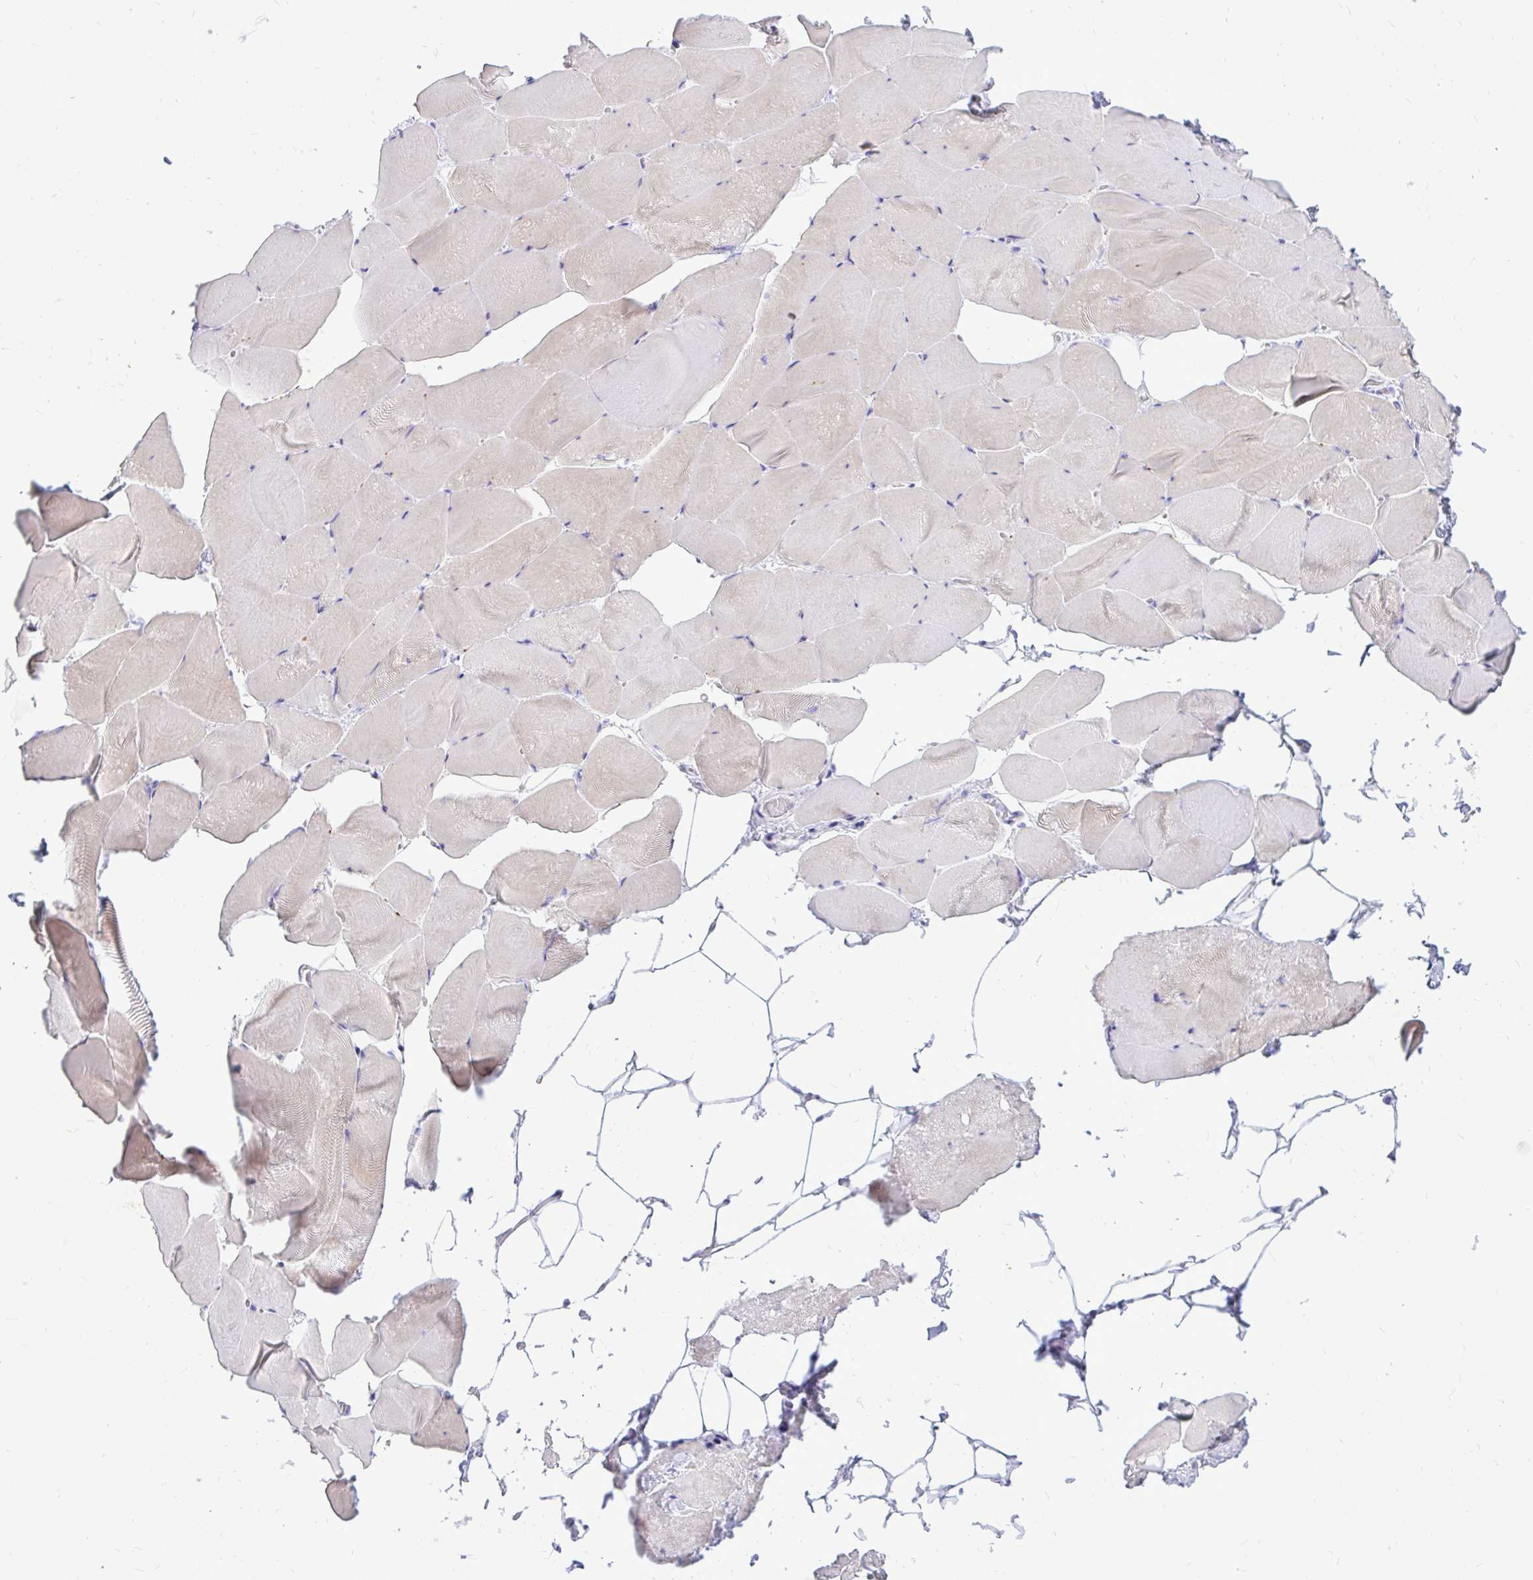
{"staining": {"intensity": "negative", "quantity": "none", "location": "none"}, "tissue": "skeletal muscle", "cell_type": "Myocytes", "image_type": "normal", "snomed": [{"axis": "morphology", "description": "Normal tissue, NOS"}, {"axis": "topography", "description": "Skeletal muscle"}], "caption": "Immunohistochemistry (IHC) histopathology image of normal human skeletal muscle stained for a protein (brown), which demonstrates no expression in myocytes. The staining was performed using DAB (3,3'-diaminobenzidine) to visualize the protein expression in brown, while the nuclei were stained in blue with hematoxylin (Magnification: 20x).", "gene": "NANOGNB", "patient": {"sex": "female", "age": 64}}